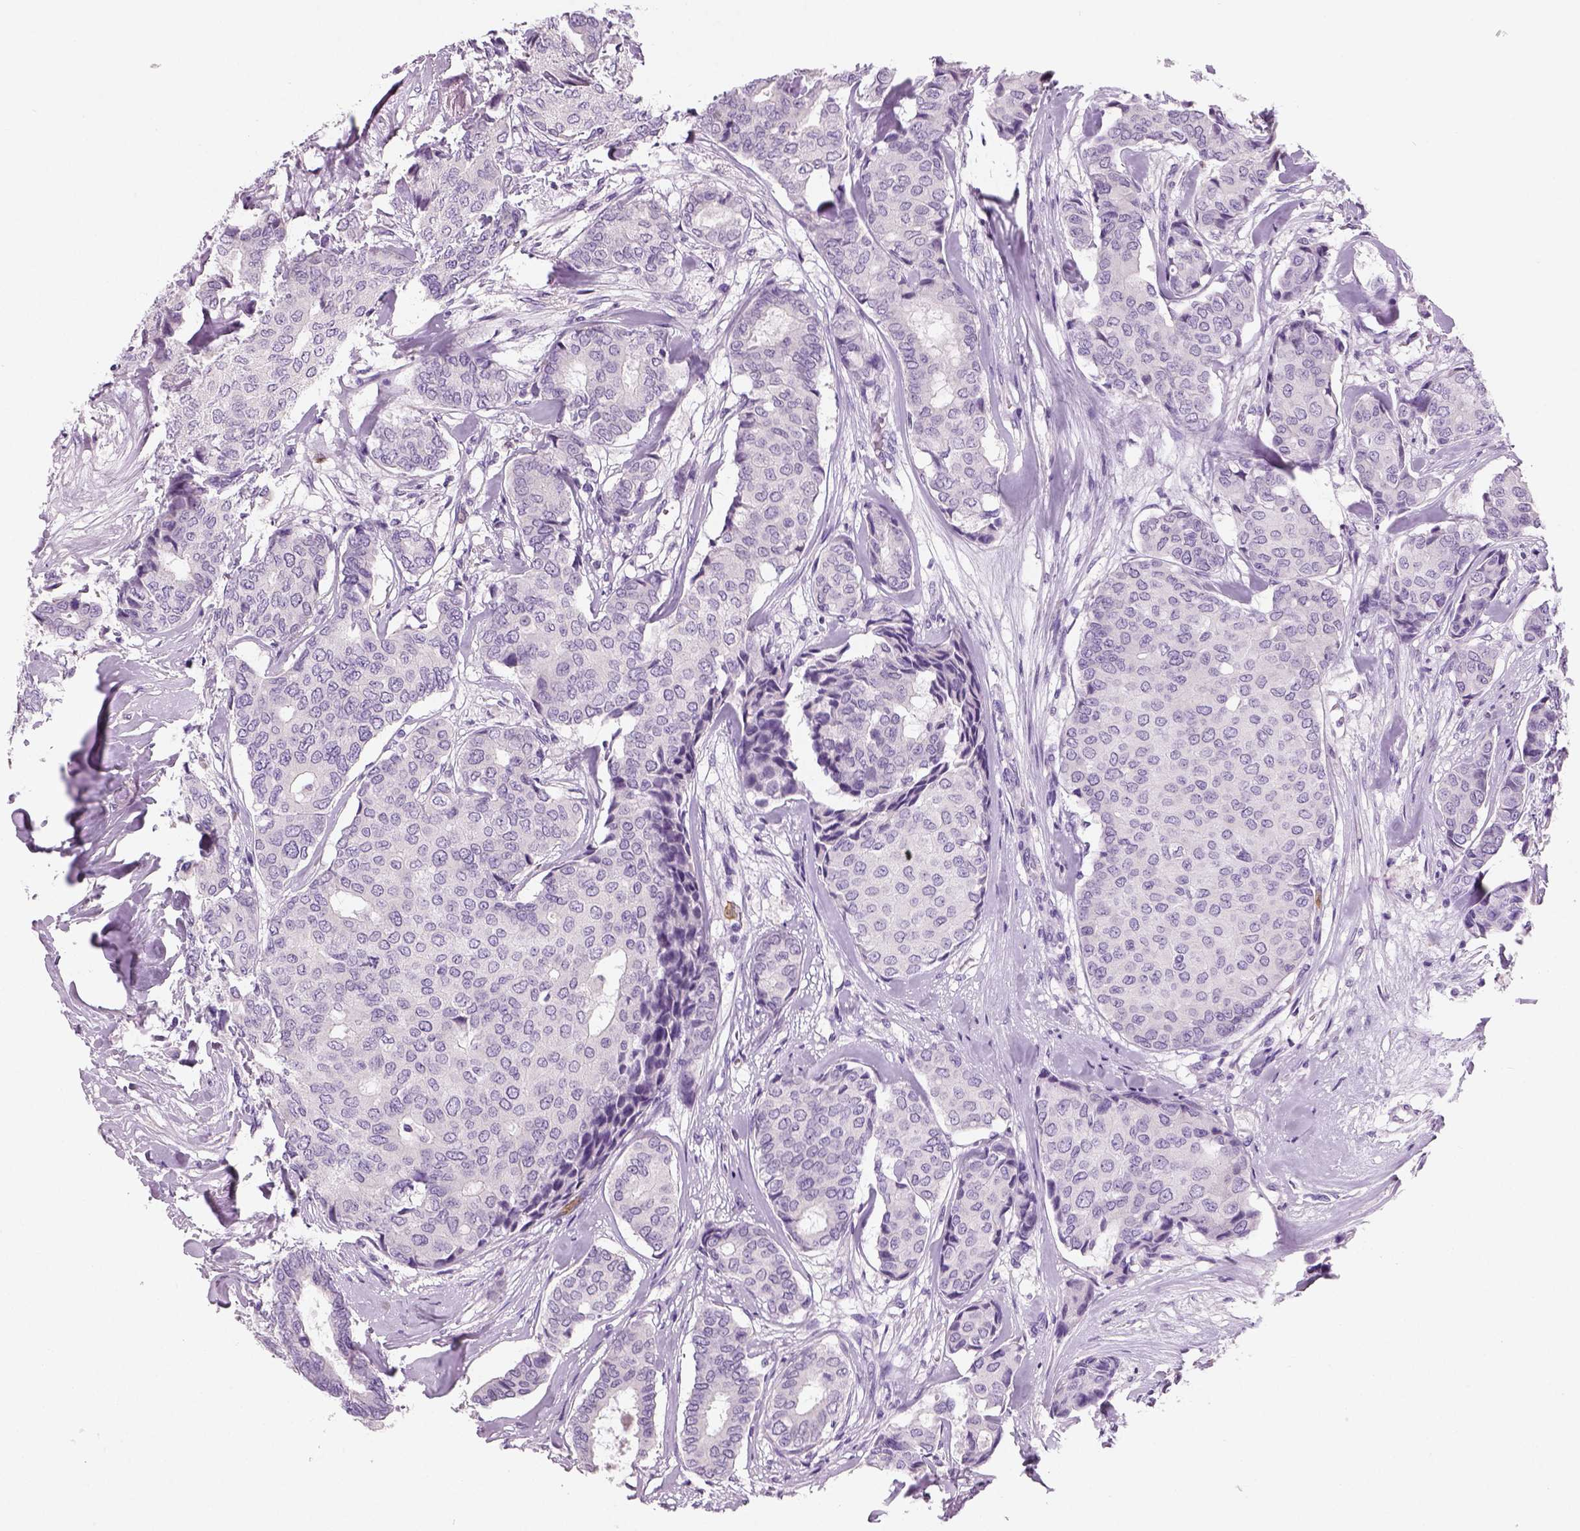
{"staining": {"intensity": "negative", "quantity": "none", "location": "none"}, "tissue": "breast cancer", "cell_type": "Tumor cells", "image_type": "cancer", "snomed": [{"axis": "morphology", "description": "Duct carcinoma"}, {"axis": "topography", "description": "Breast"}], "caption": "An IHC micrograph of breast cancer is shown. There is no staining in tumor cells of breast cancer.", "gene": "NECAB2", "patient": {"sex": "female", "age": 75}}